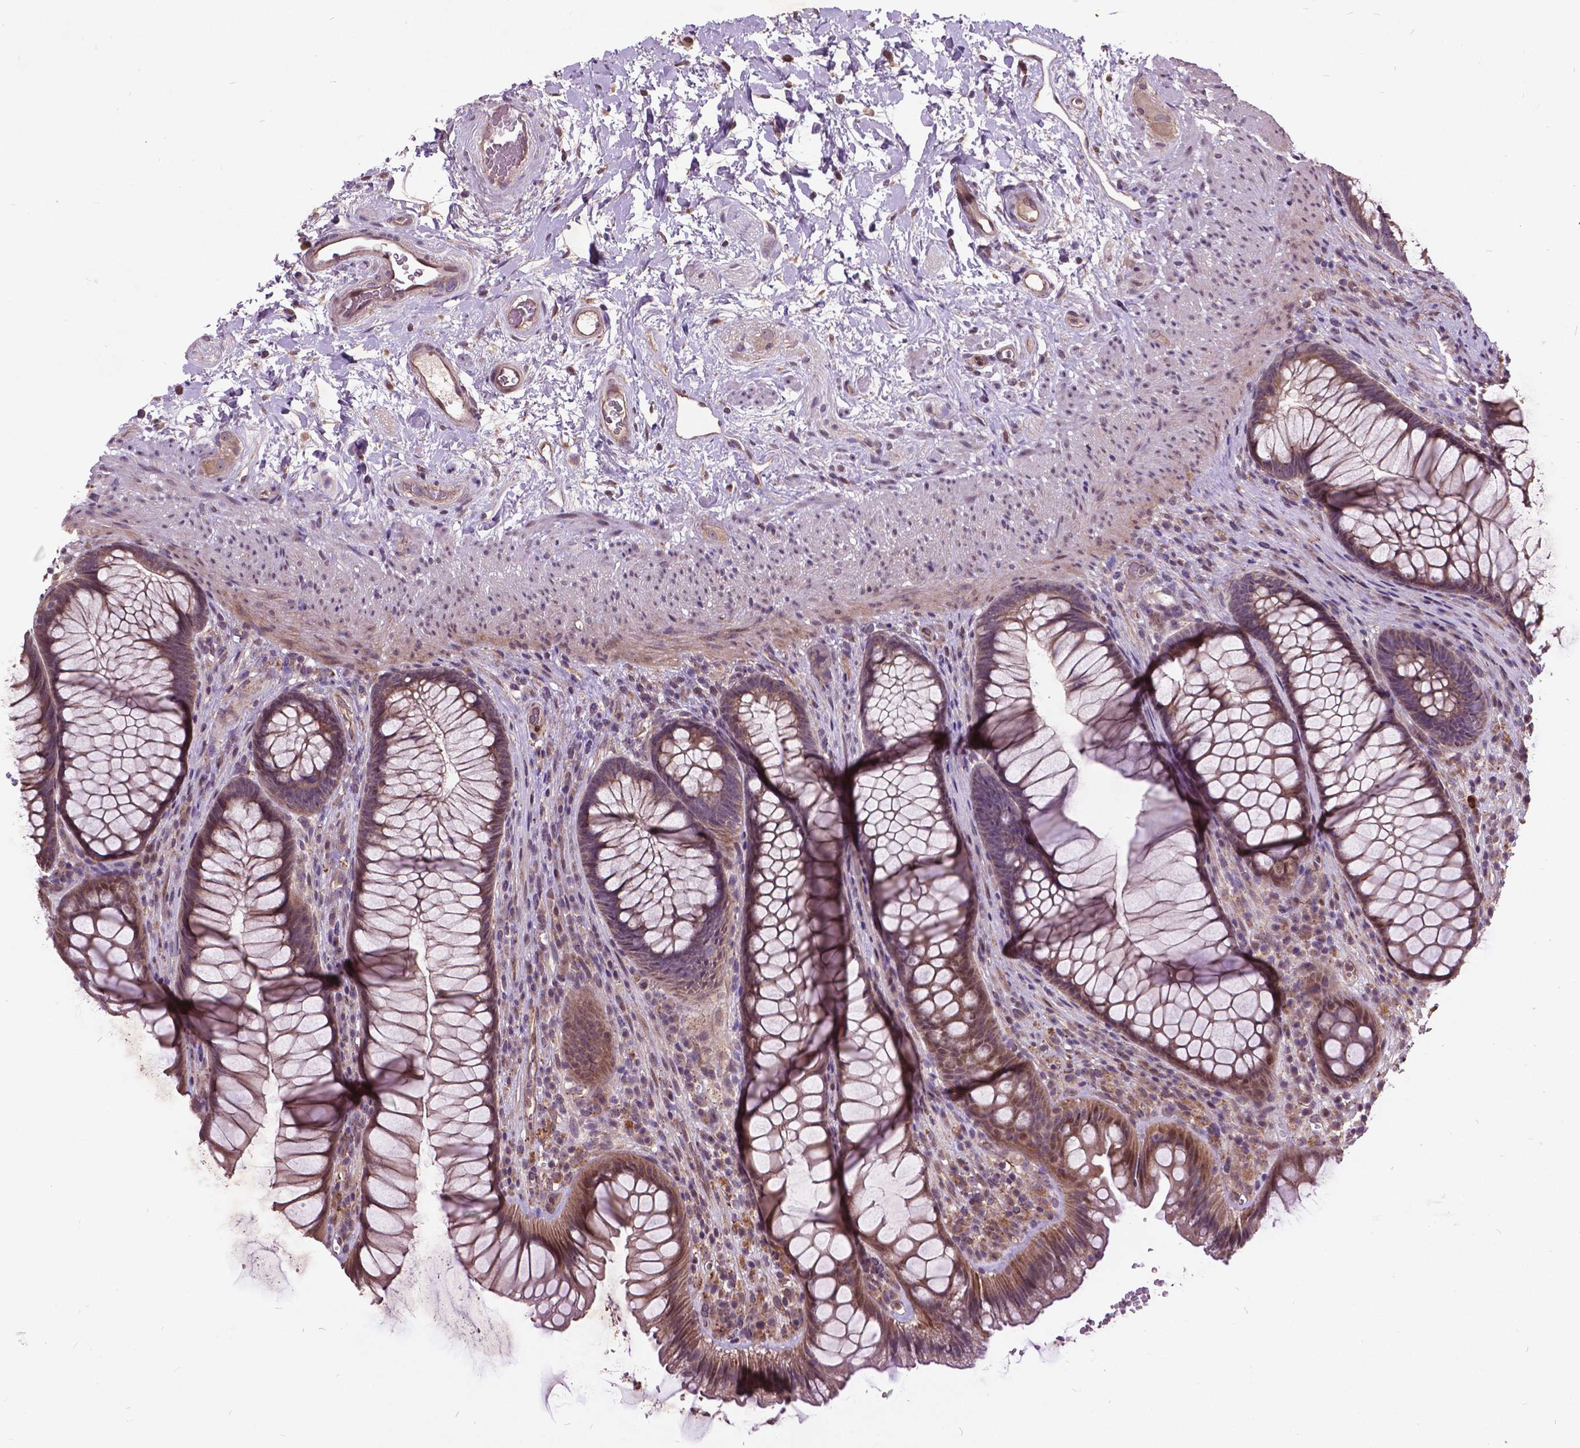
{"staining": {"intensity": "moderate", "quantity": "25%-75%", "location": "cytoplasmic/membranous"}, "tissue": "rectum", "cell_type": "Glandular cells", "image_type": "normal", "snomed": [{"axis": "morphology", "description": "Normal tissue, NOS"}, {"axis": "topography", "description": "Smooth muscle"}, {"axis": "topography", "description": "Rectum"}], "caption": "This is an image of immunohistochemistry (IHC) staining of benign rectum, which shows moderate expression in the cytoplasmic/membranous of glandular cells.", "gene": "AP1S3", "patient": {"sex": "male", "age": 53}}